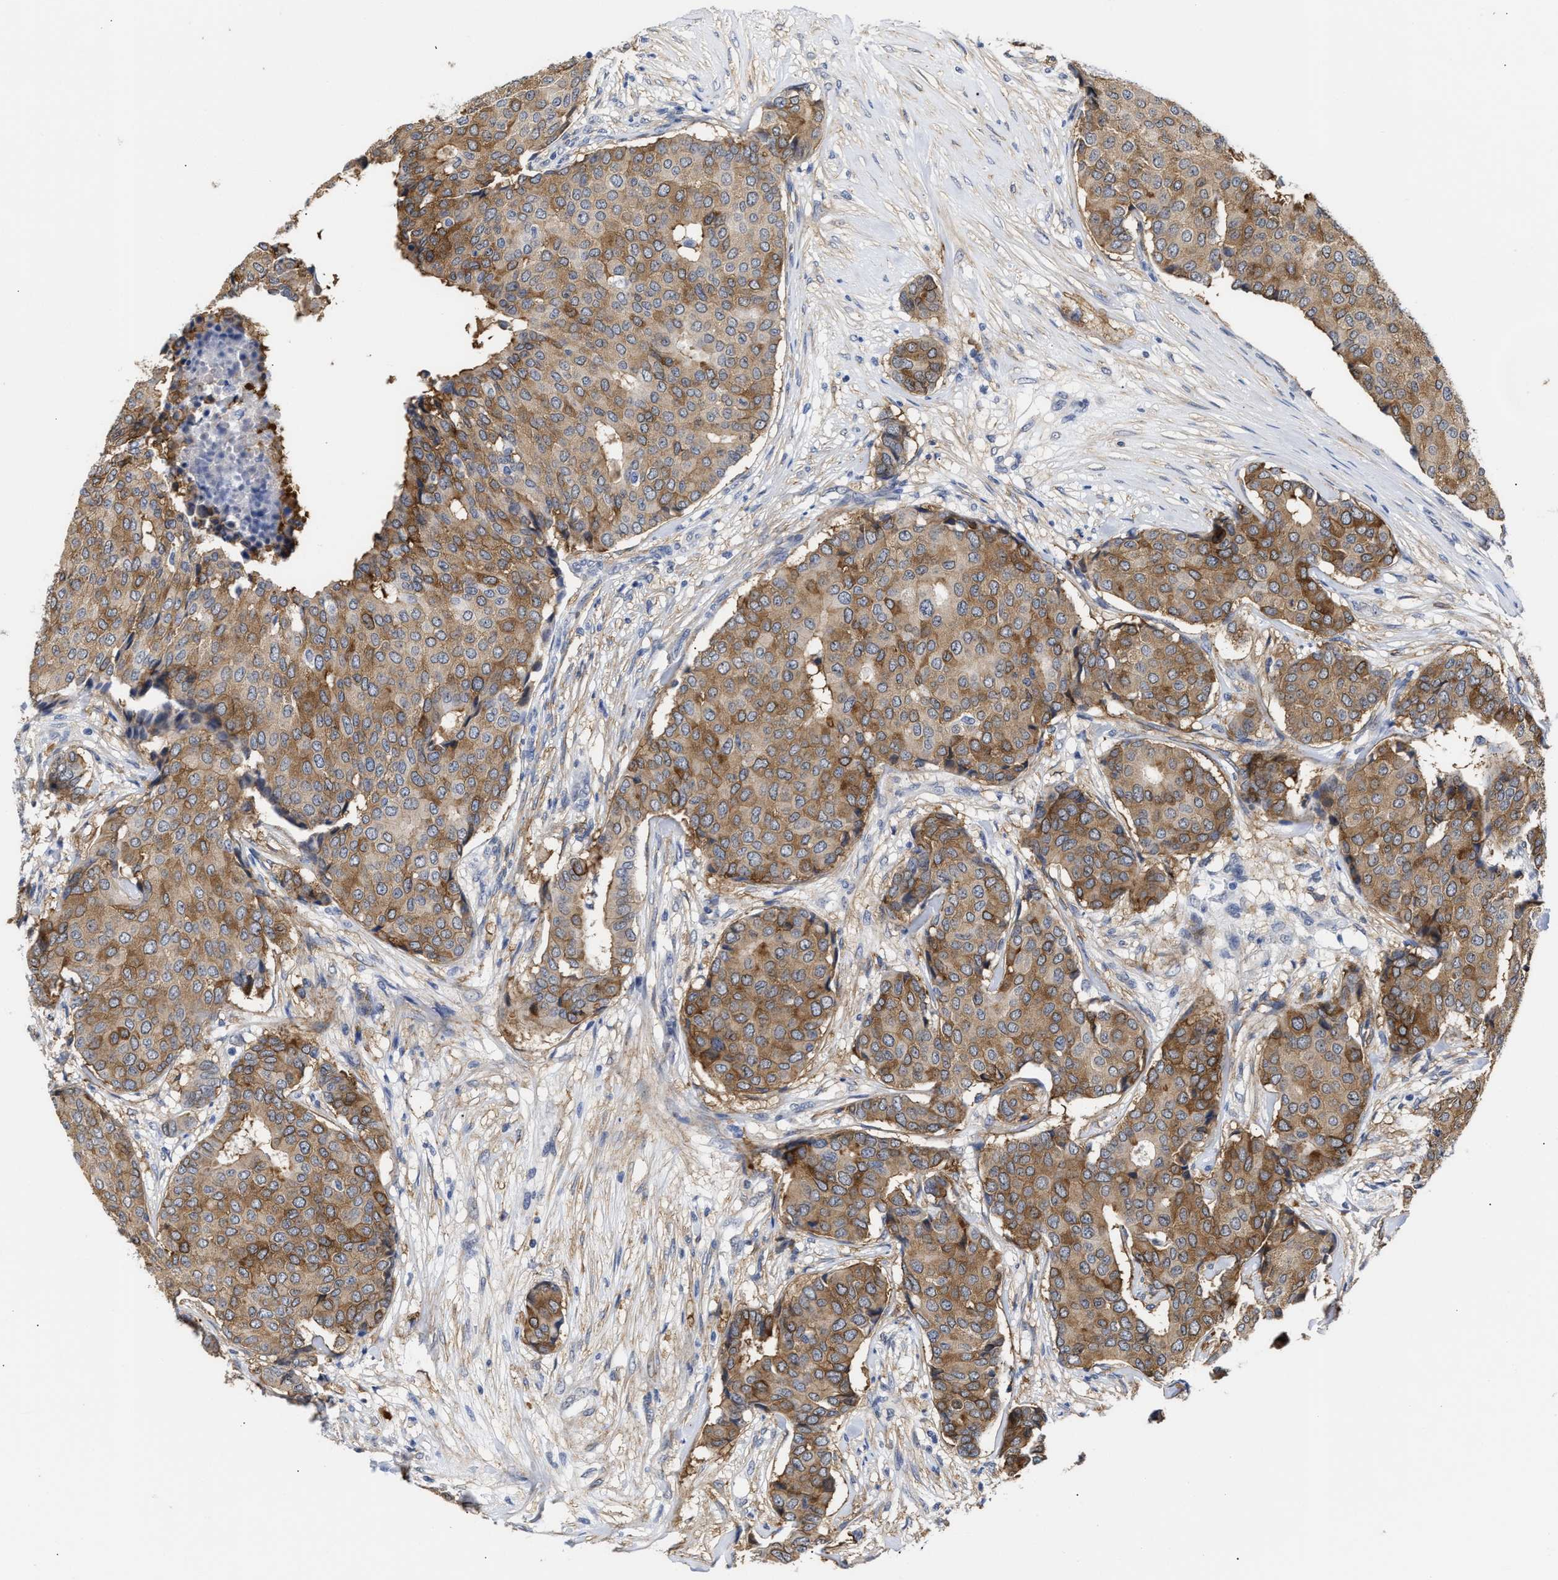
{"staining": {"intensity": "moderate", "quantity": ">75%", "location": "cytoplasmic/membranous"}, "tissue": "breast cancer", "cell_type": "Tumor cells", "image_type": "cancer", "snomed": [{"axis": "morphology", "description": "Duct carcinoma"}, {"axis": "topography", "description": "Breast"}], "caption": "Infiltrating ductal carcinoma (breast) tissue reveals moderate cytoplasmic/membranous positivity in about >75% of tumor cells, visualized by immunohistochemistry.", "gene": "AHNAK2", "patient": {"sex": "female", "age": 75}}